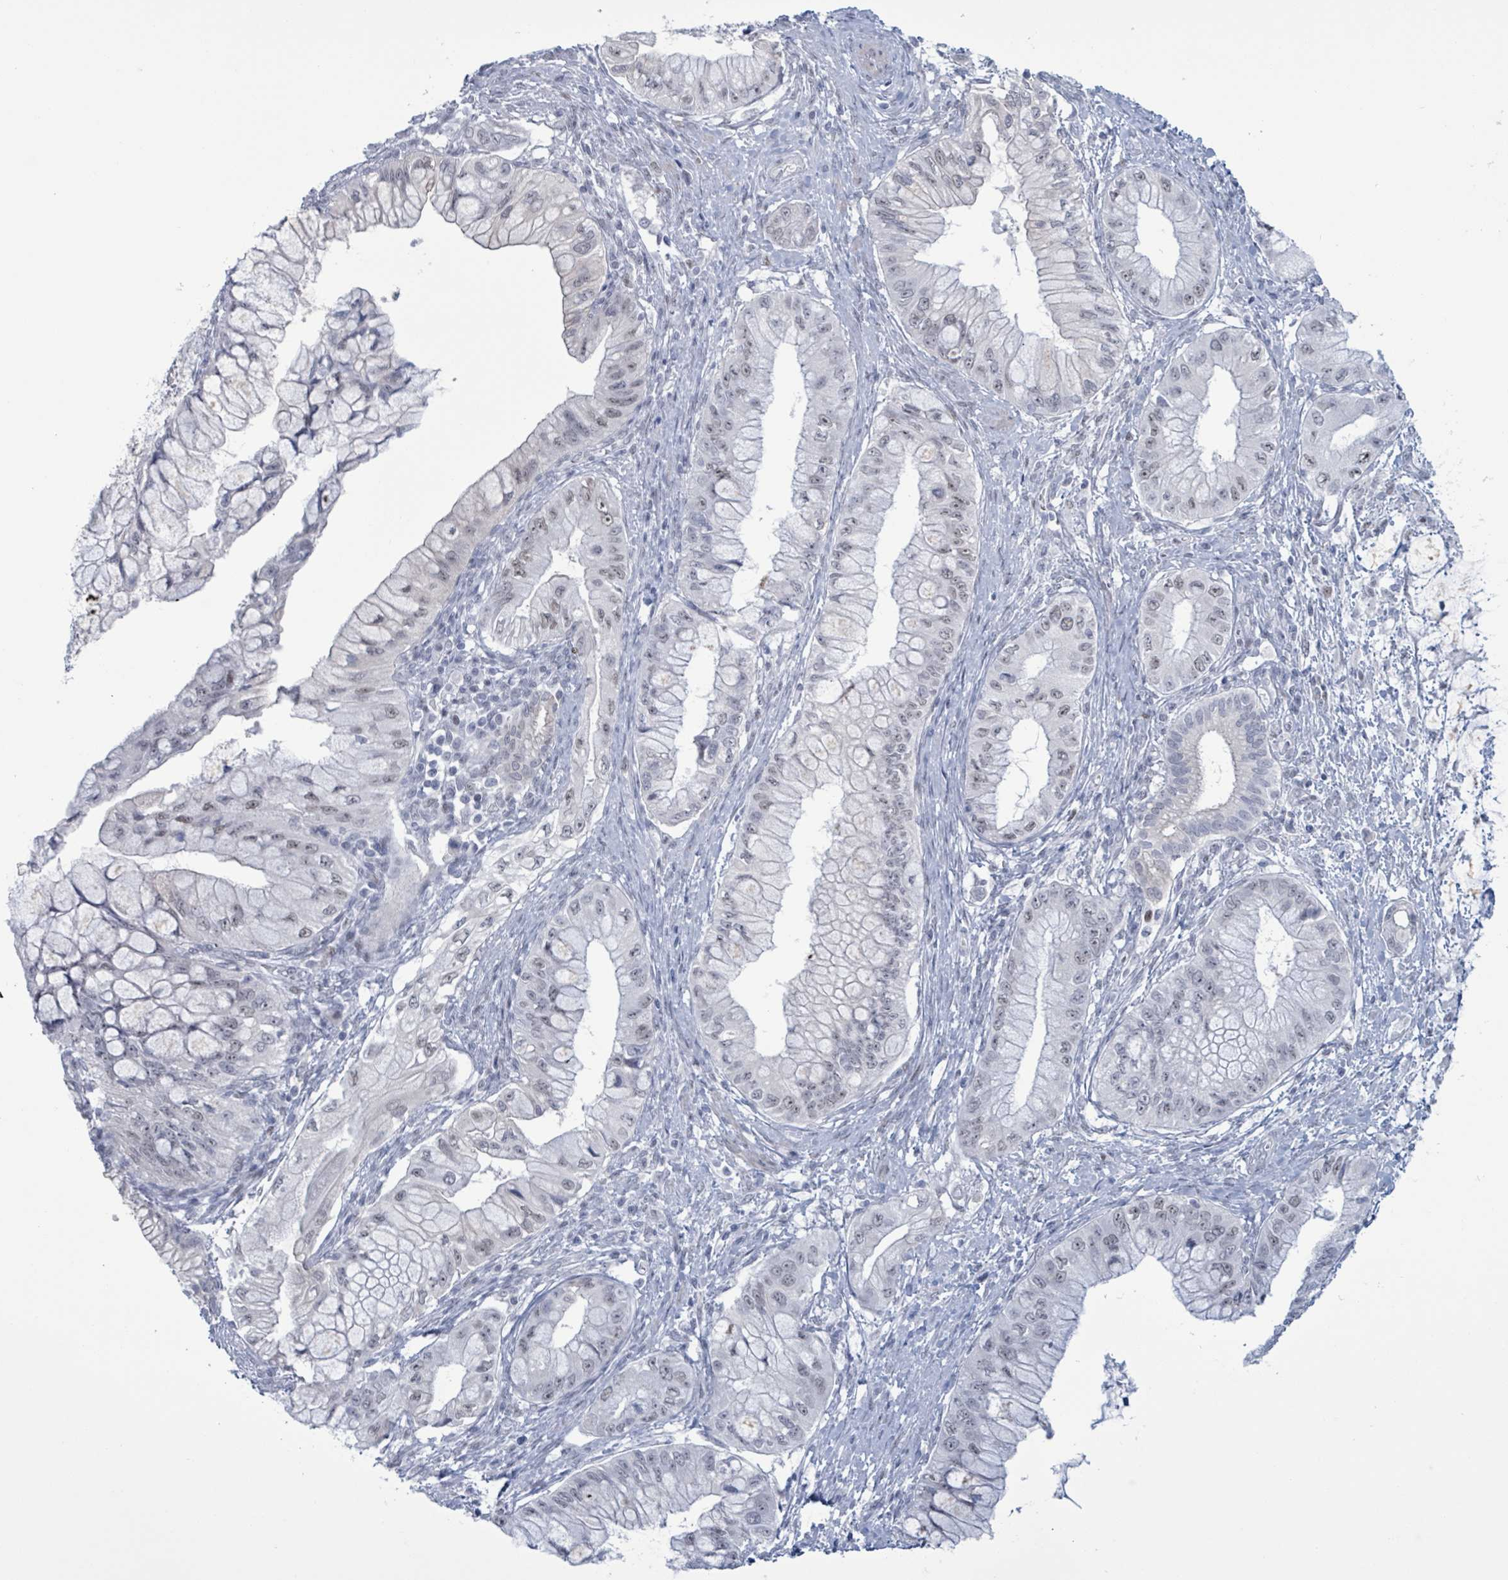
{"staining": {"intensity": "weak", "quantity": "25%-75%", "location": "nuclear"}, "tissue": "pancreatic cancer", "cell_type": "Tumor cells", "image_type": "cancer", "snomed": [{"axis": "morphology", "description": "Adenocarcinoma, NOS"}, {"axis": "topography", "description": "Pancreas"}], "caption": "Tumor cells demonstrate low levels of weak nuclear expression in about 25%-75% of cells in pancreatic cancer.", "gene": "CT45A5", "patient": {"sex": "male", "age": 48}}